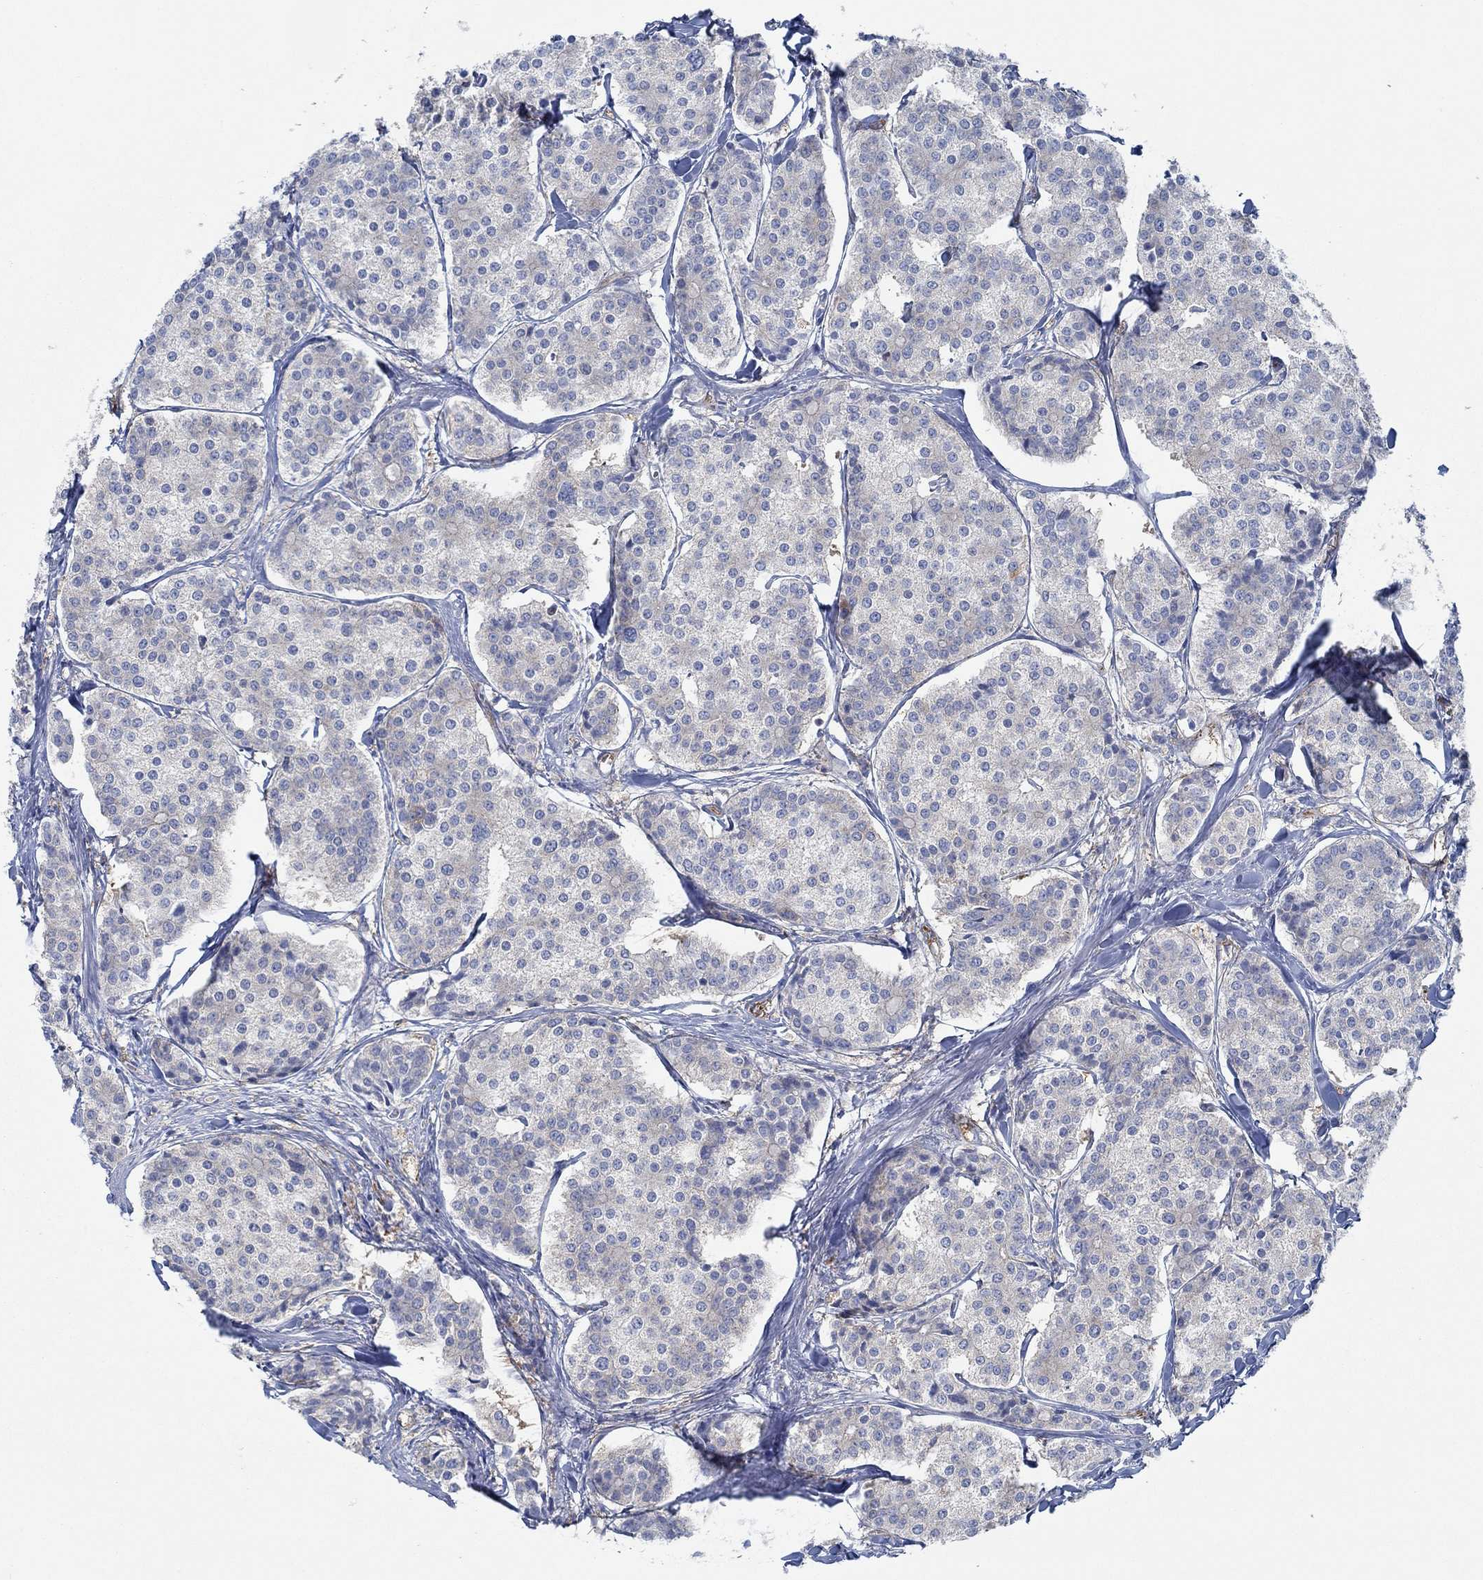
{"staining": {"intensity": "negative", "quantity": "none", "location": "none"}, "tissue": "carcinoid", "cell_type": "Tumor cells", "image_type": "cancer", "snomed": [{"axis": "morphology", "description": "Carcinoid, malignant, NOS"}, {"axis": "topography", "description": "Small intestine"}], "caption": "A histopathology image of carcinoid stained for a protein demonstrates no brown staining in tumor cells. Brightfield microscopy of immunohistochemistry stained with DAB (brown) and hematoxylin (blue), captured at high magnification.", "gene": "SPAG9", "patient": {"sex": "female", "age": 65}}